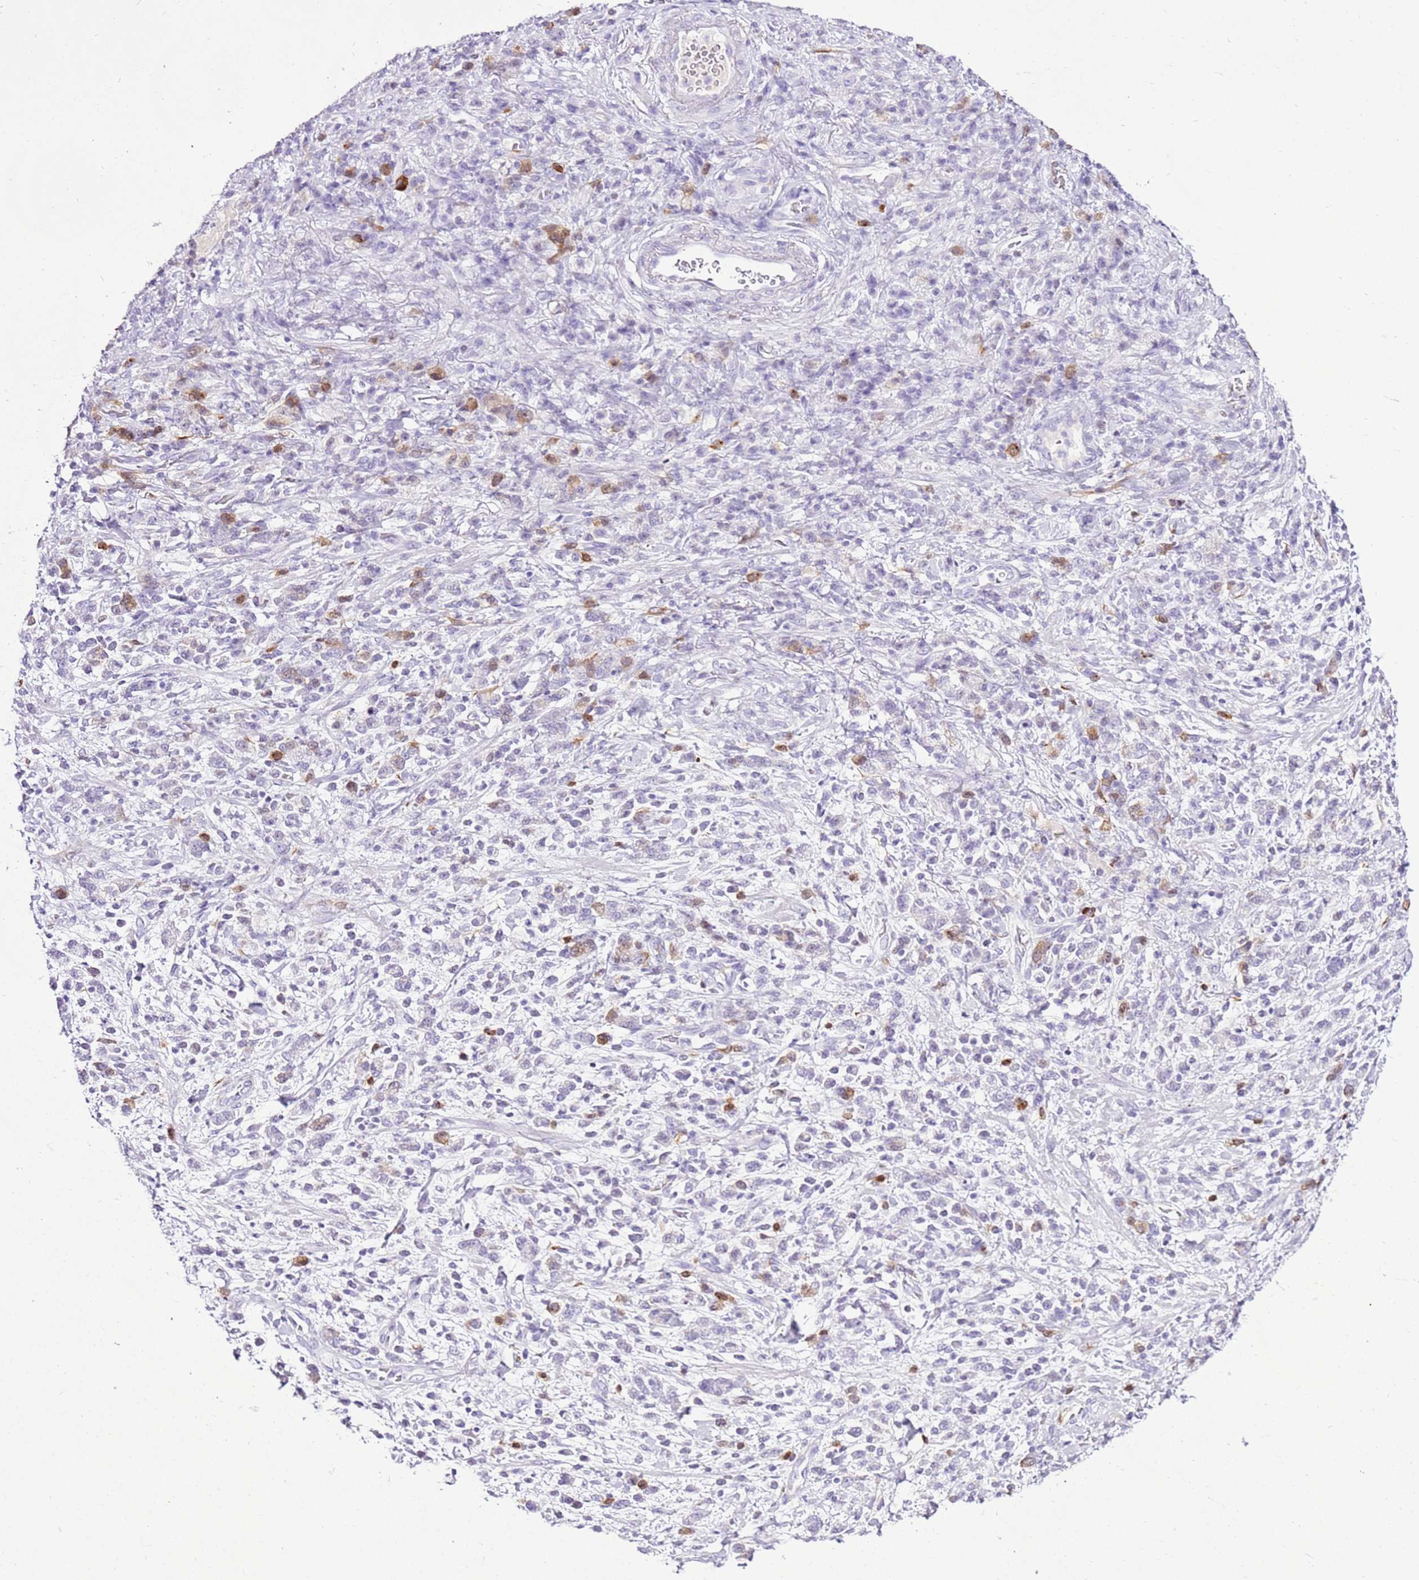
{"staining": {"intensity": "moderate", "quantity": "<25%", "location": "cytoplasmic/membranous"}, "tissue": "stomach cancer", "cell_type": "Tumor cells", "image_type": "cancer", "snomed": [{"axis": "morphology", "description": "Adenocarcinoma, NOS"}, {"axis": "topography", "description": "Stomach"}], "caption": "Human stomach adenocarcinoma stained with a protein marker demonstrates moderate staining in tumor cells.", "gene": "SPC25", "patient": {"sex": "male", "age": 77}}